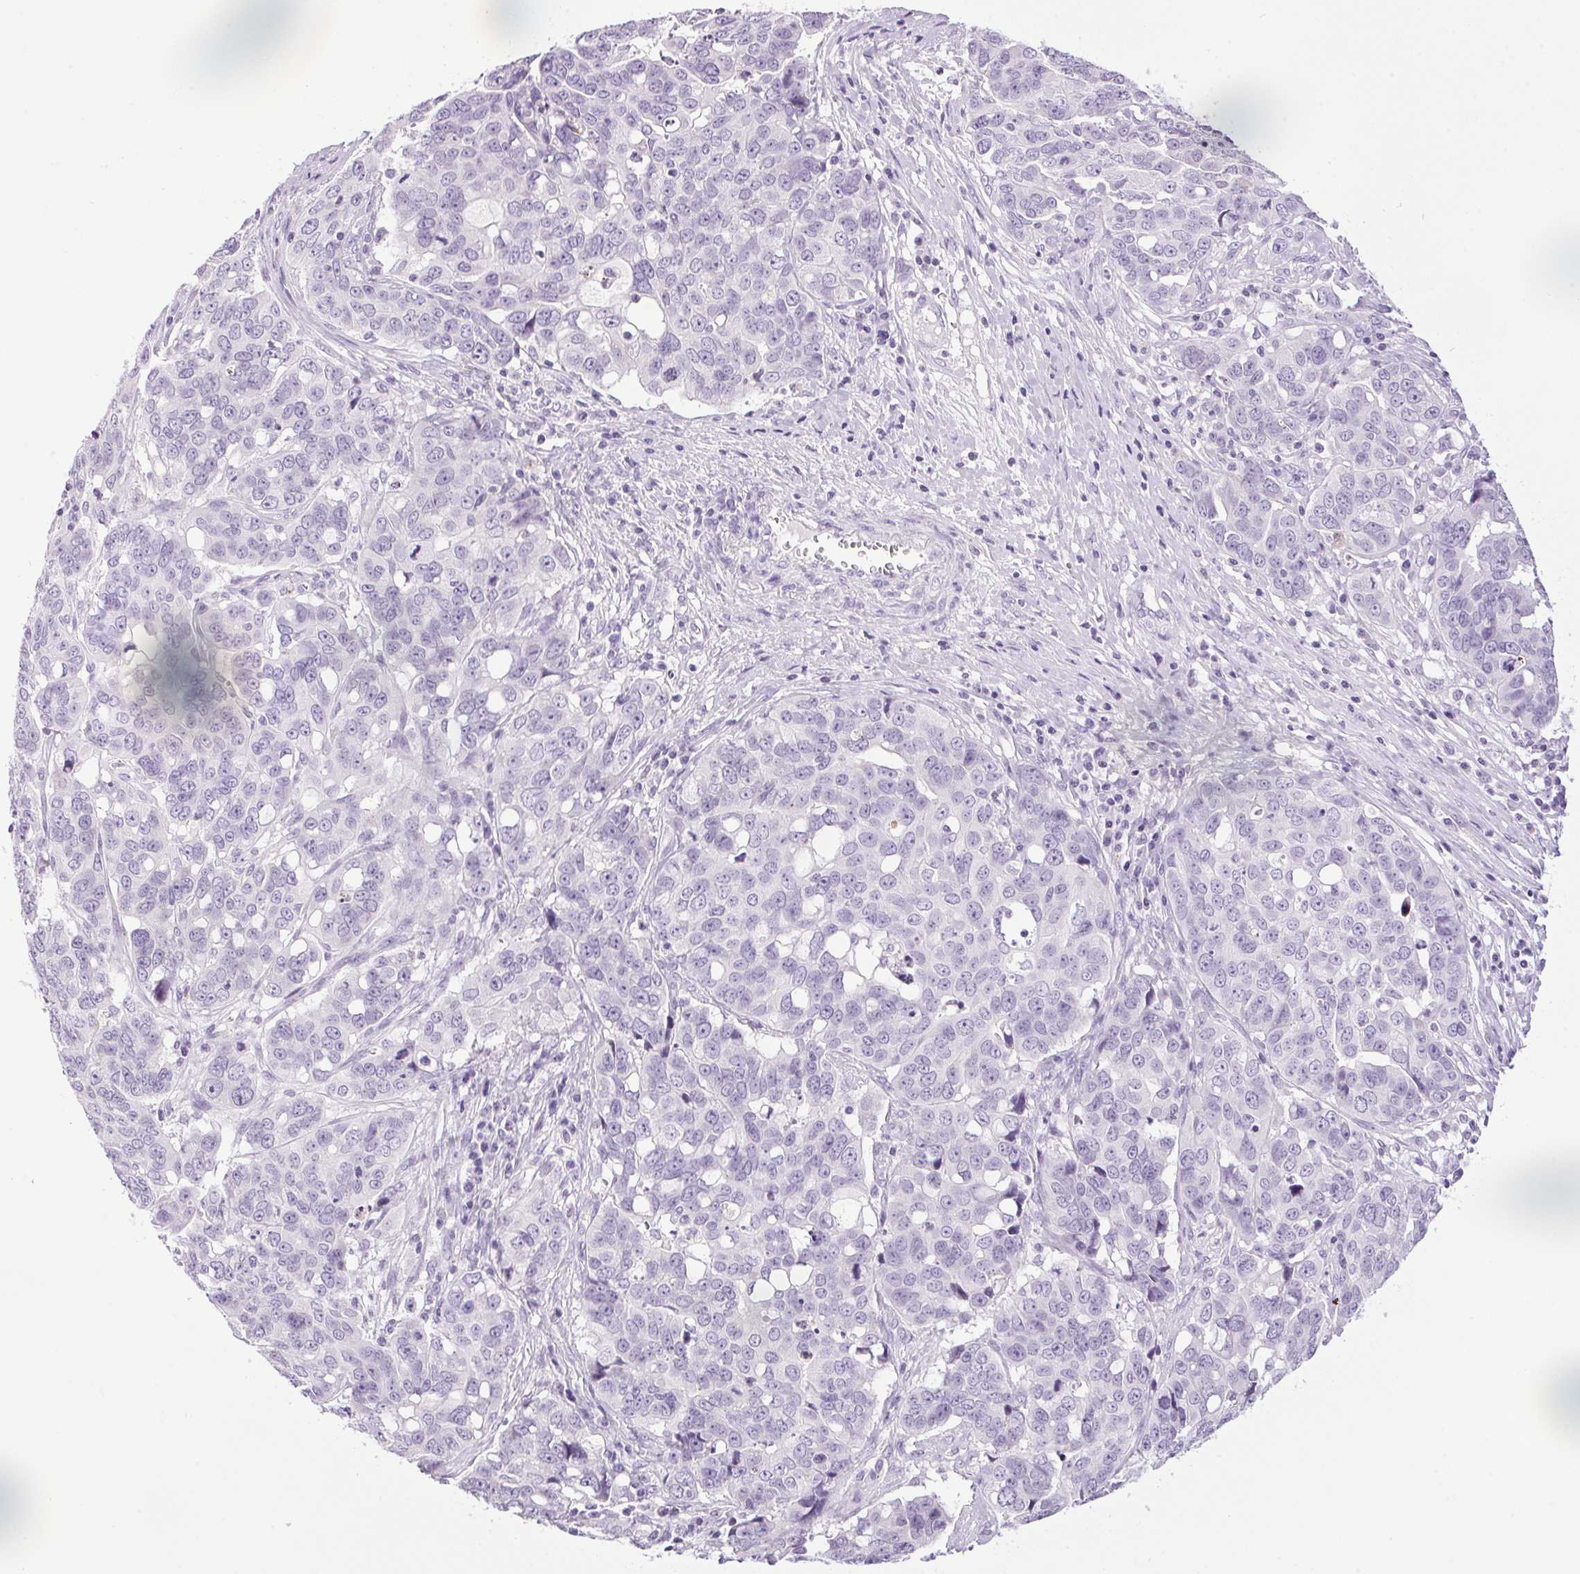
{"staining": {"intensity": "negative", "quantity": "none", "location": "none"}, "tissue": "ovarian cancer", "cell_type": "Tumor cells", "image_type": "cancer", "snomed": [{"axis": "morphology", "description": "Carcinoma, endometroid"}, {"axis": "topography", "description": "Ovary"}], "caption": "Immunohistochemistry of ovarian cancer (endometroid carcinoma) reveals no positivity in tumor cells. (Immunohistochemistry (ihc), brightfield microscopy, high magnification).", "gene": "TMEM88B", "patient": {"sex": "female", "age": 78}}